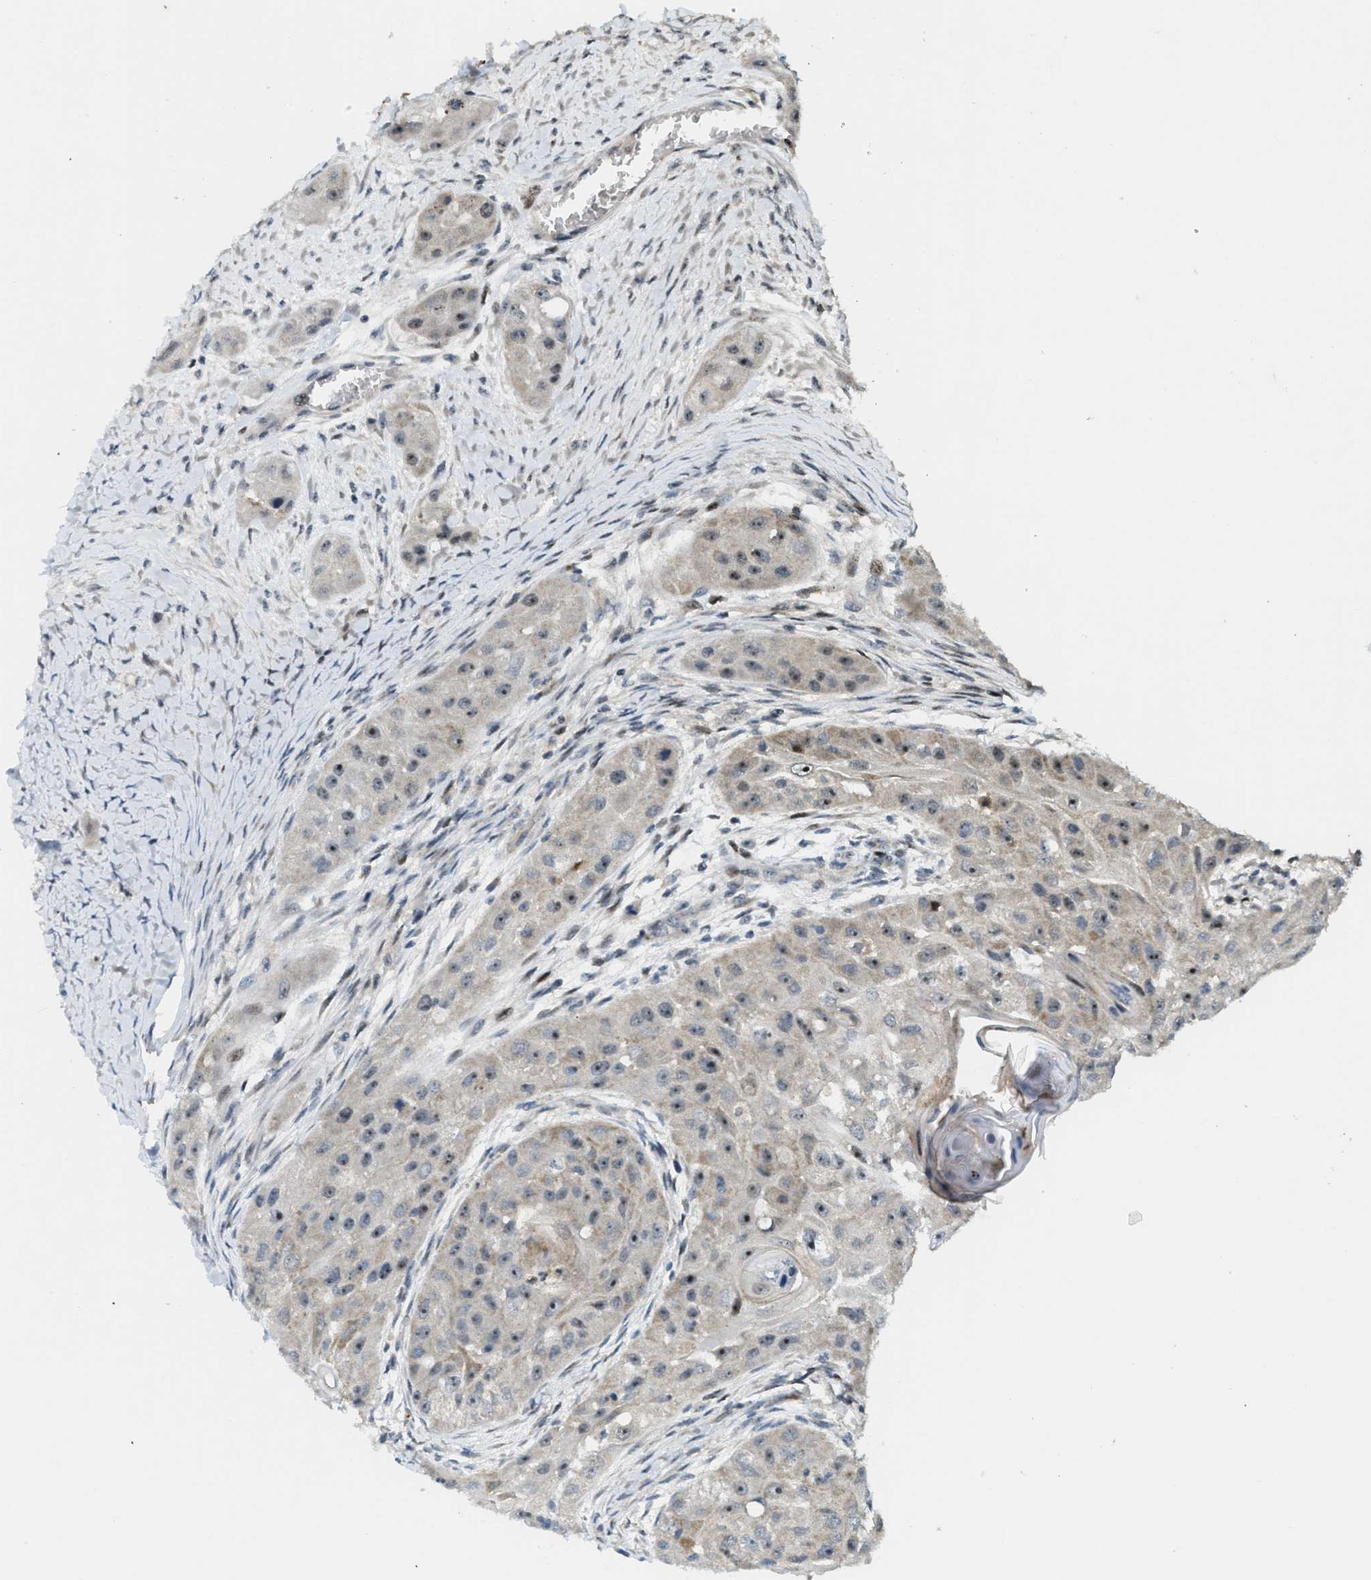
{"staining": {"intensity": "moderate", "quantity": ">75%", "location": "nuclear"}, "tissue": "head and neck cancer", "cell_type": "Tumor cells", "image_type": "cancer", "snomed": [{"axis": "morphology", "description": "Normal tissue, NOS"}, {"axis": "morphology", "description": "Squamous cell carcinoma, NOS"}, {"axis": "topography", "description": "Skeletal muscle"}, {"axis": "topography", "description": "Head-Neck"}], "caption": "Brown immunohistochemical staining in human head and neck cancer (squamous cell carcinoma) reveals moderate nuclear expression in about >75% of tumor cells.", "gene": "TRAPPC14", "patient": {"sex": "male", "age": 51}}